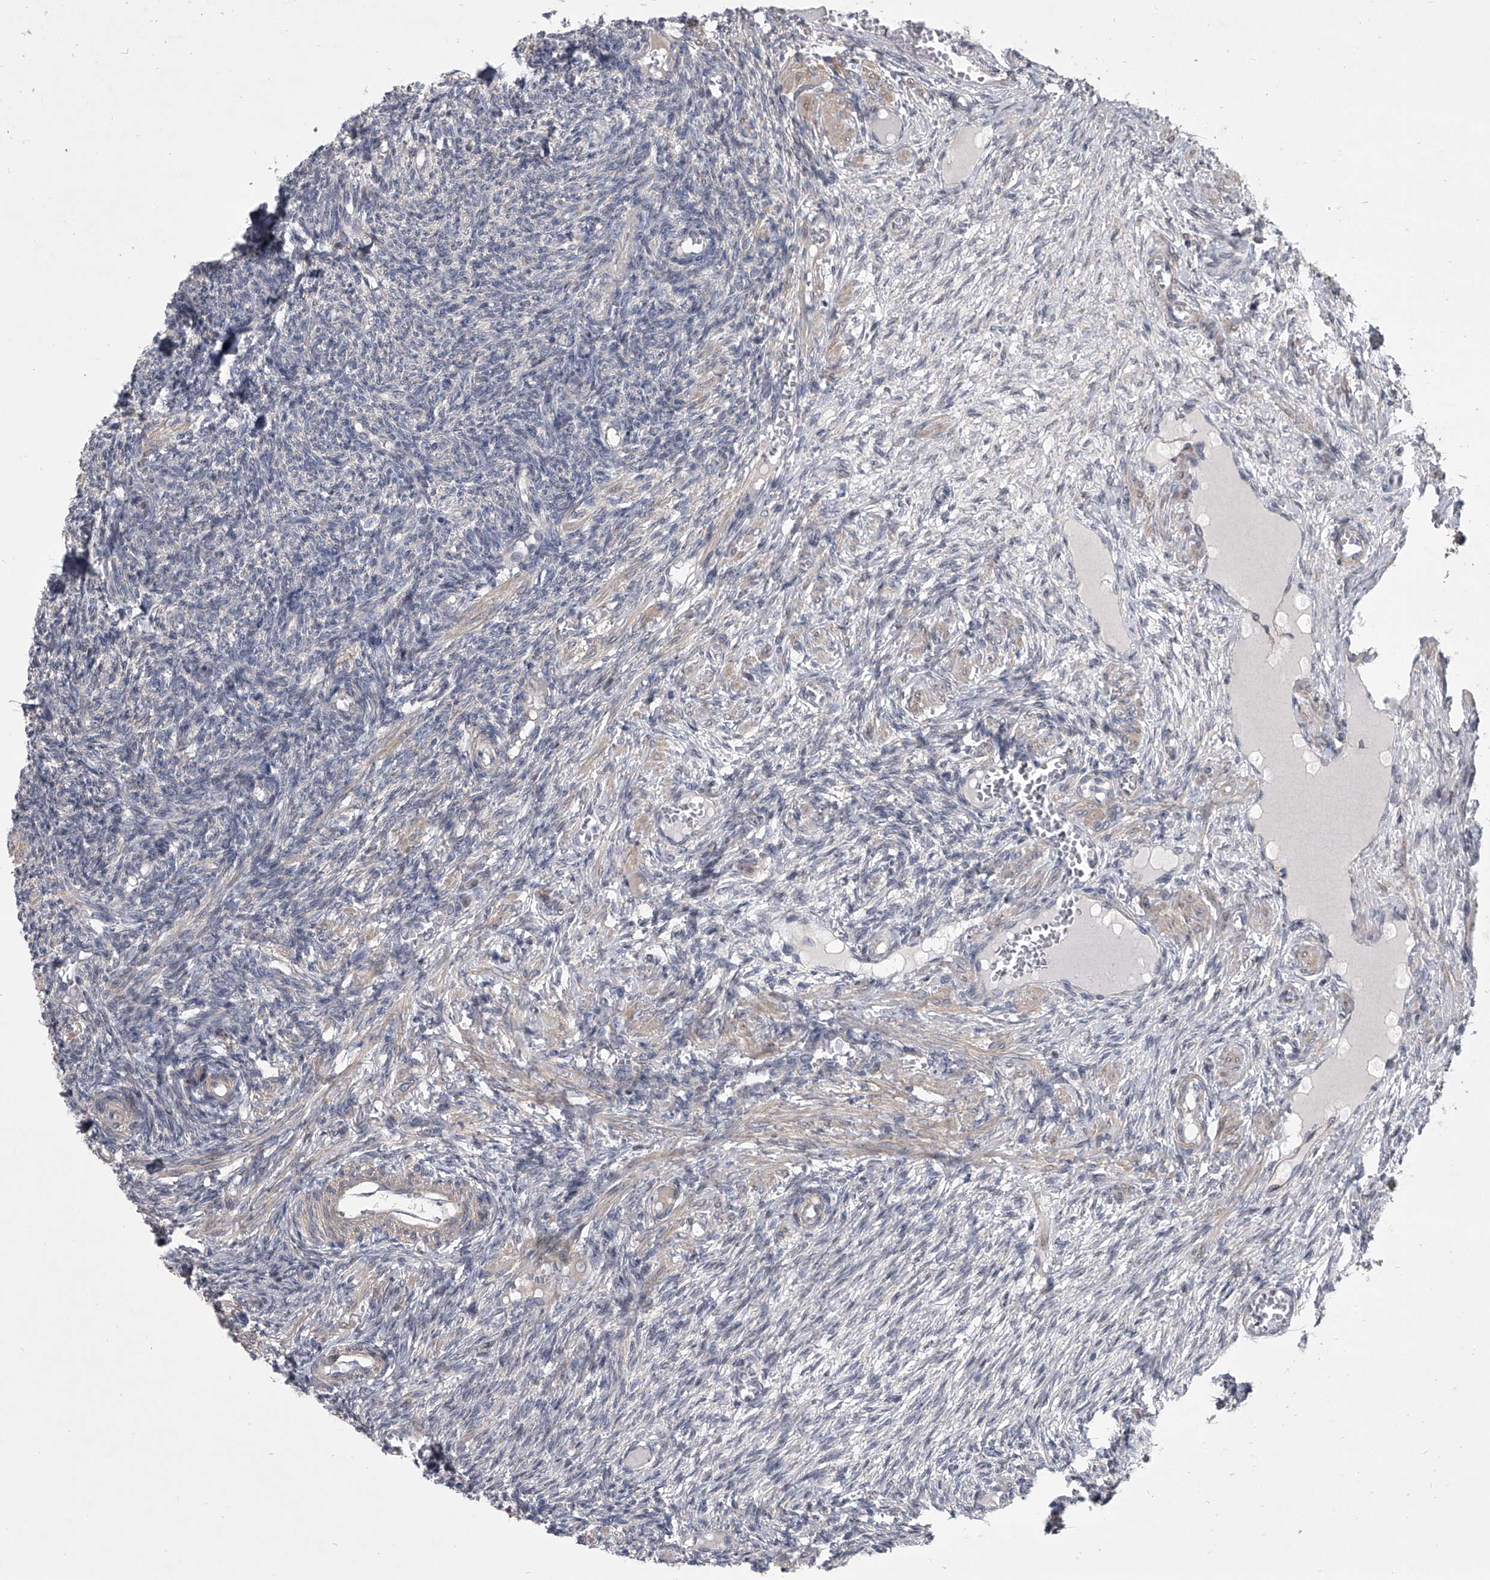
{"staining": {"intensity": "negative", "quantity": "none", "location": "none"}, "tissue": "ovary", "cell_type": "Ovarian stroma cells", "image_type": "normal", "snomed": [{"axis": "morphology", "description": "Normal tissue, NOS"}, {"axis": "topography", "description": "Ovary"}], "caption": "The immunohistochemistry (IHC) histopathology image has no significant staining in ovarian stroma cells of ovary. Nuclei are stained in blue.", "gene": "HEATR6", "patient": {"sex": "female", "age": 27}}